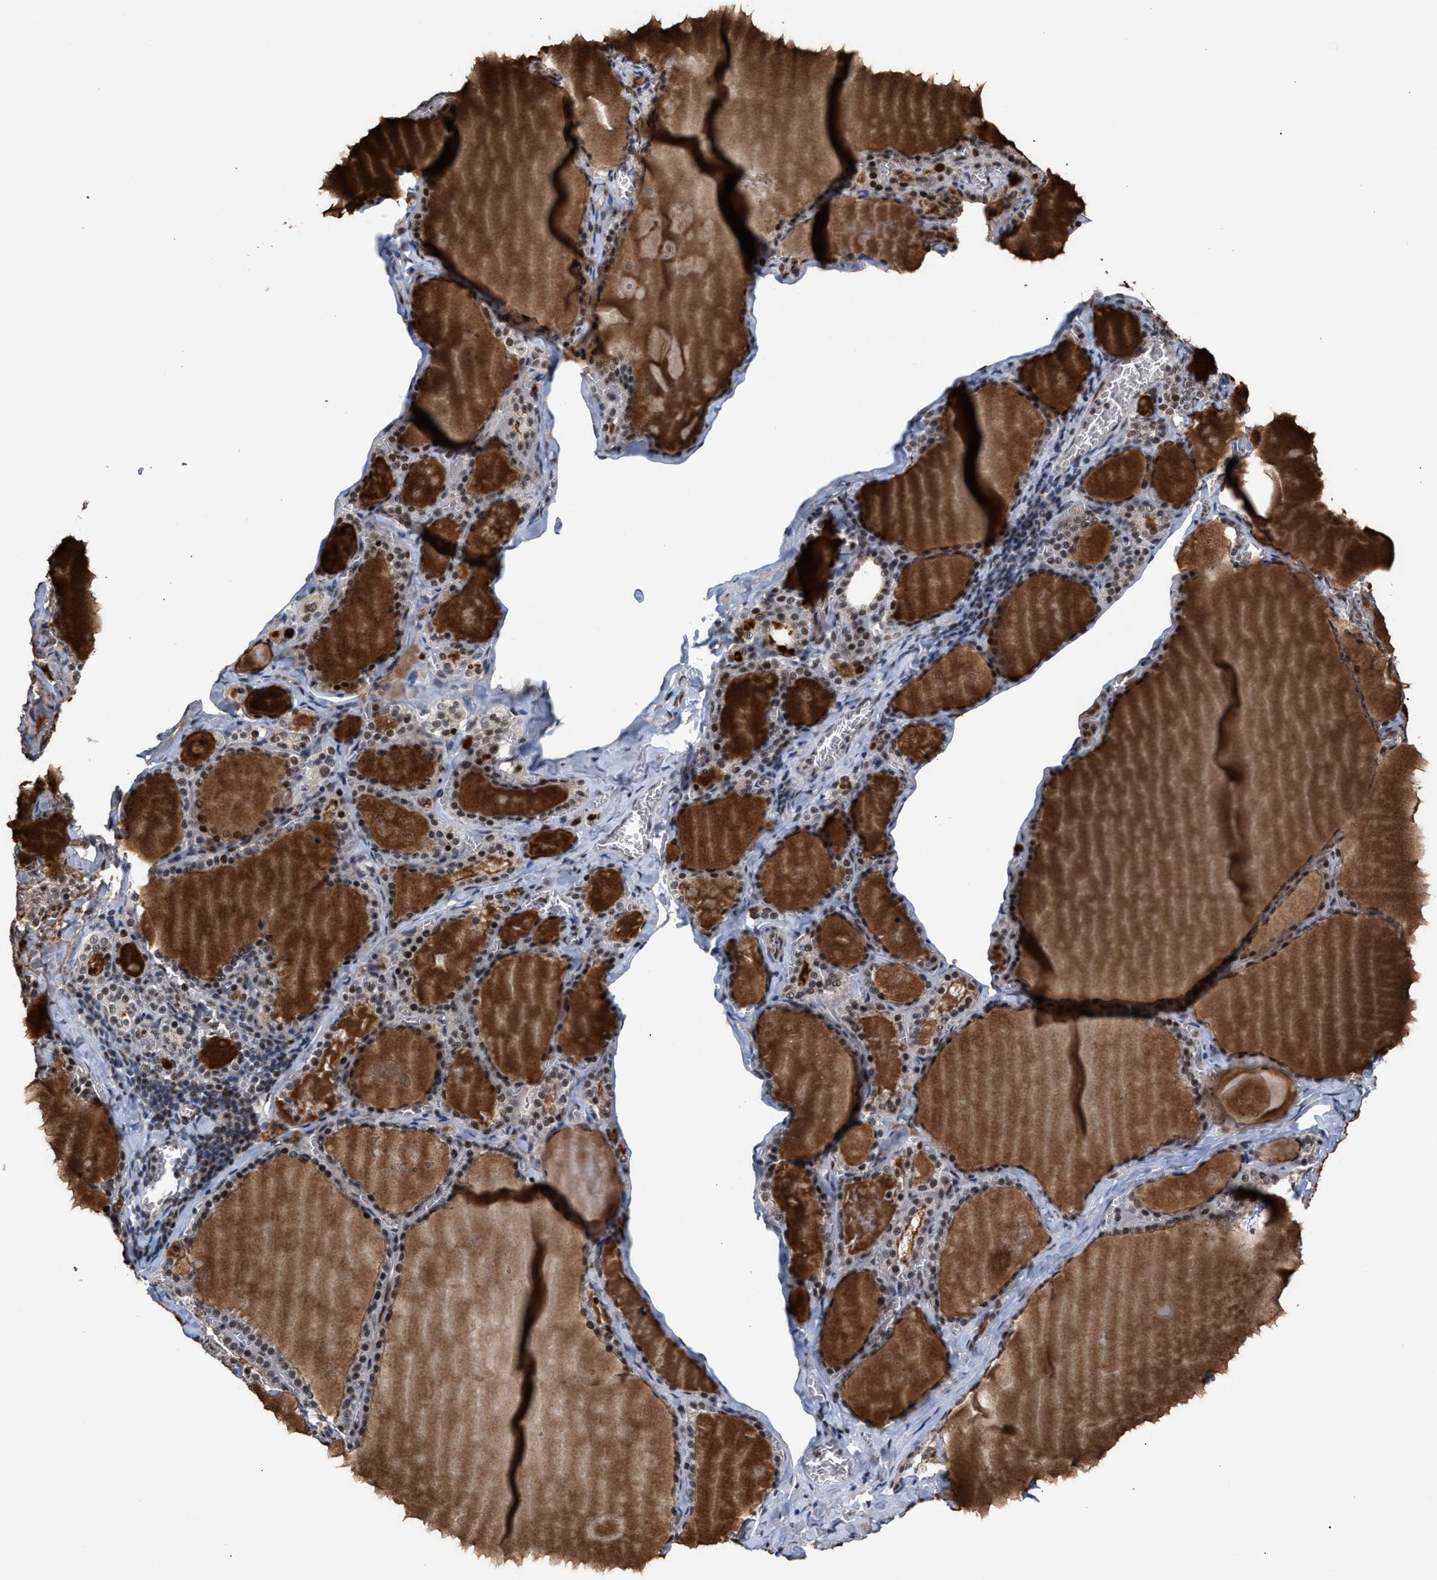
{"staining": {"intensity": "strong", "quantity": ">75%", "location": "nuclear"}, "tissue": "thyroid gland", "cell_type": "Glandular cells", "image_type": "normal", "snomed": [{"axis": "morphology", "description": "Normal tissue, NOS"}, {"axis": "topography", "description": "Thyroid gland"}], "caption": "Thyroid gland stained with DAB (3,3'-diaminobenzidine) IHC demonstrates high levels of strong nuclear staining in approximately >75% of glandular cells.", "gene": "EIF4A3", "patient": {"sex": "male", "age": 56}}